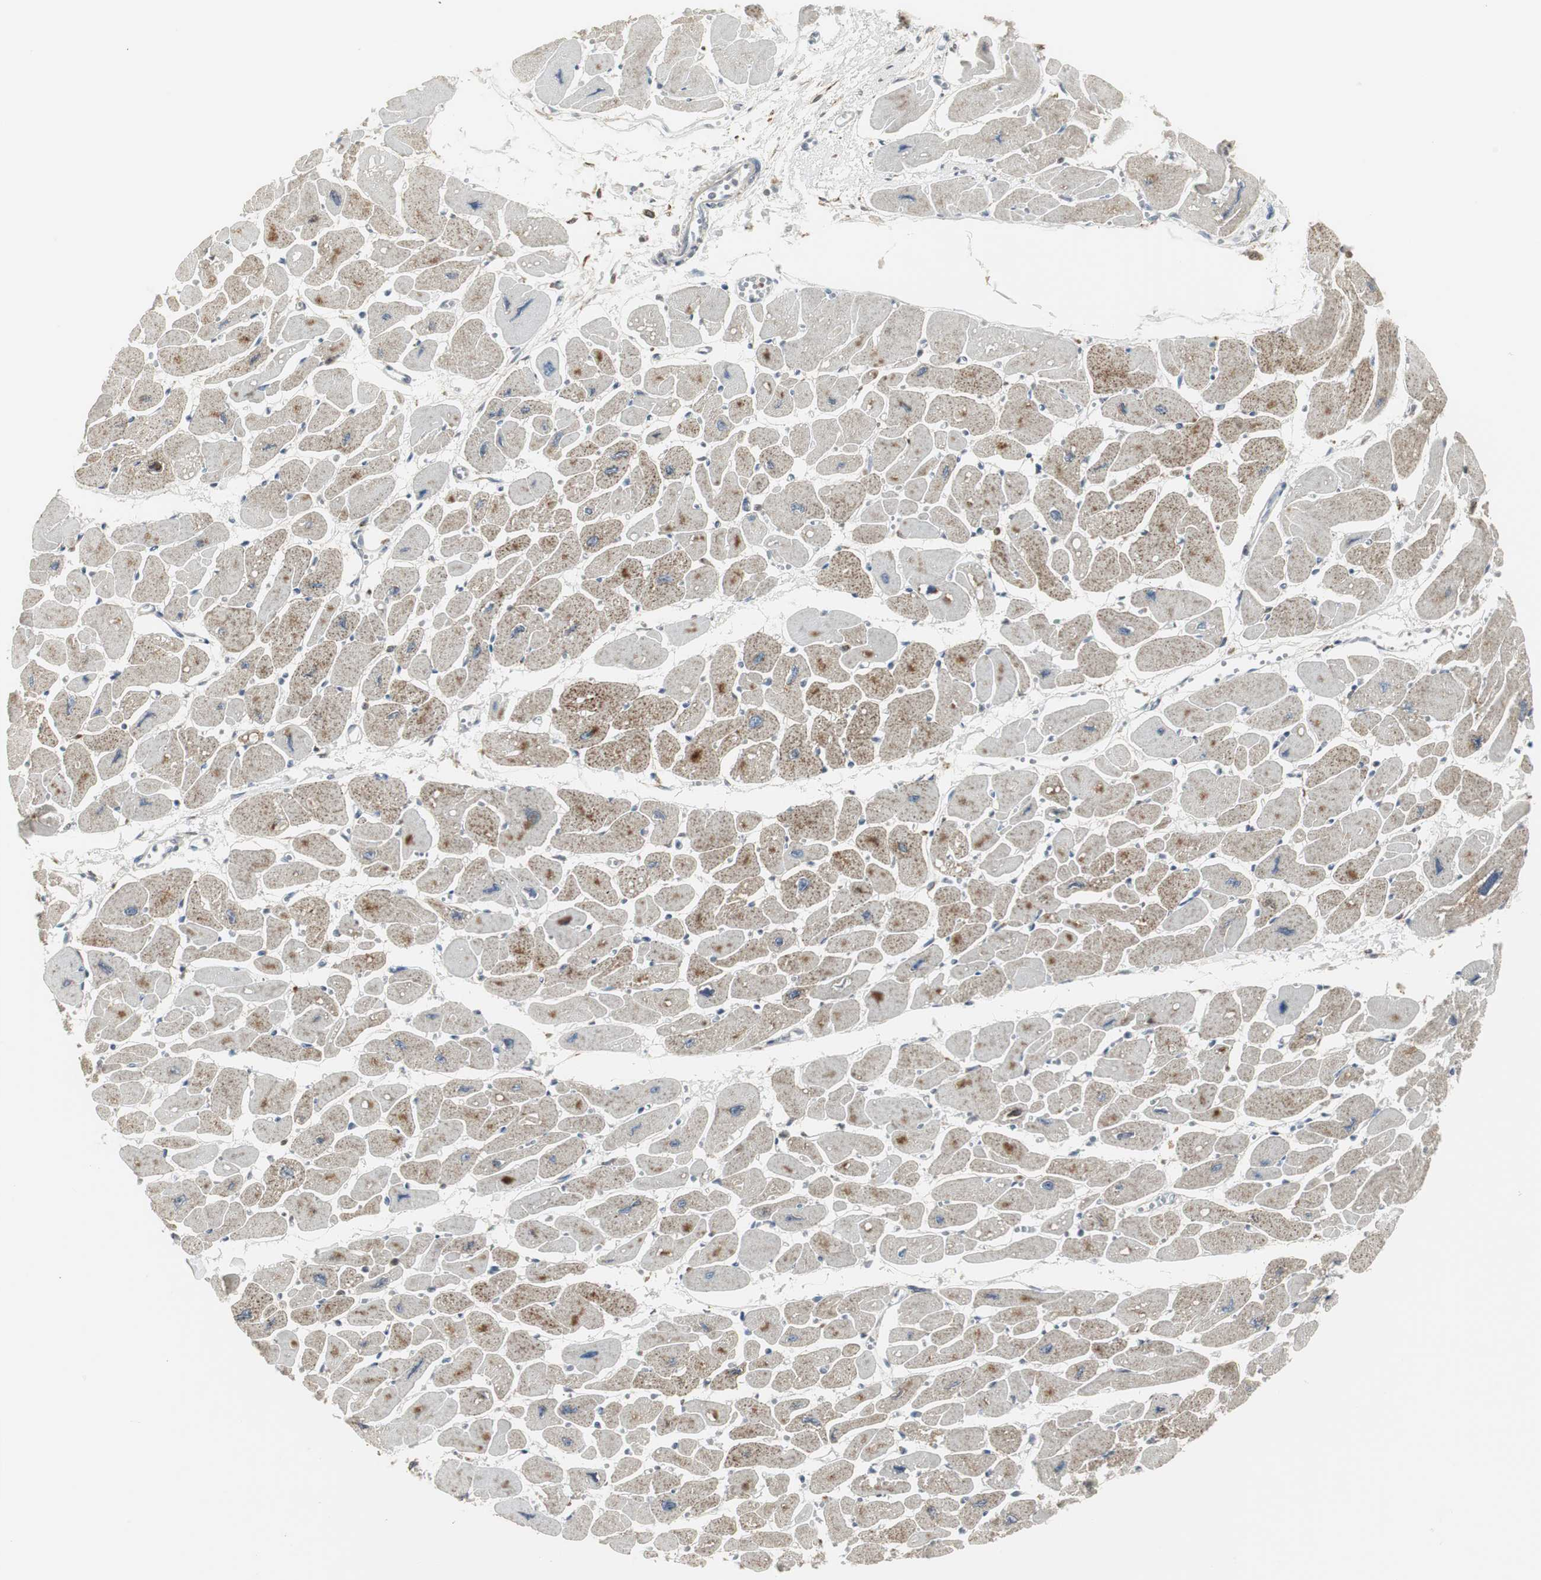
{"staining": {"intensity": "moderate", "quantity": "<25%", "location": "cytoplasmic/membranous"}, "tissue": "heart muscle", "cell_type": "Cardiomyocytes", "image_type": "normal", "snomed": [{"axis": "morphology", "description": "Normal tissue, NOS"}, {"axis": "topography", "description": "Heart"}], "caption": "Protein analysis of normal heart muscle reveals moderate cytoplasmic/membranous positivity in about <25% of cardiomyocytes.", "gene": "PLIN3", "patient": {"sex": "female", "age": 54}}